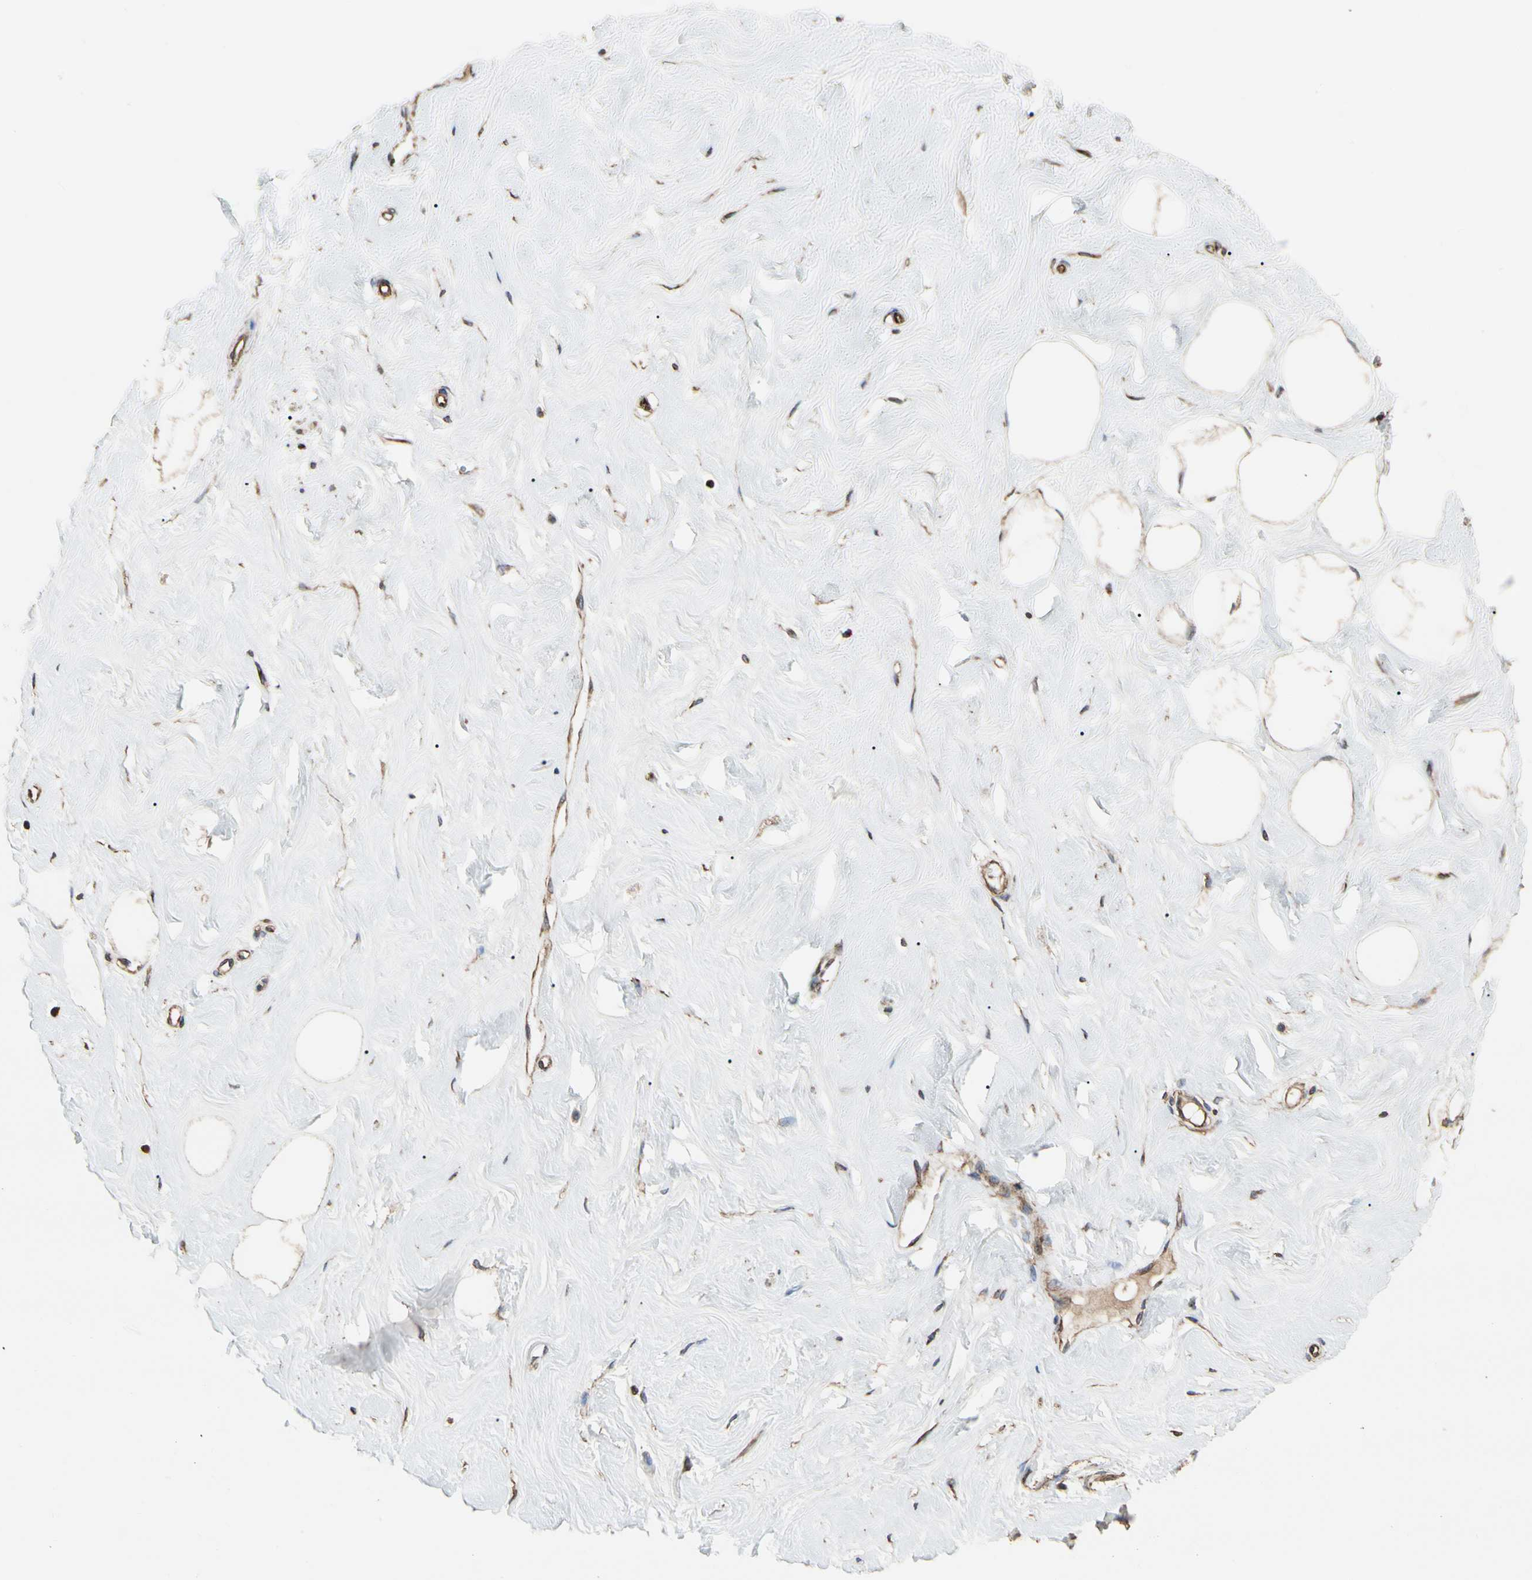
{"staining": {"intensity": "moderate", "quantity": ">75%", "location": "cytoplasmic/membranous"}, "tissue": "breast", "cell_type": "Adipocytes", "image_type": "normal", "snomed": [{"axis": "morphology", "description": "Normal tissue, NOS"}, {"axis": "topography", "description": "Breast"}], "caption": "Protein staining reveals moderate cytoplasmic/membranous expression in approximately >75% of adipocytes in normal breast. (DAB = brown stain, brightfield microscopy at high magnification).", "gene": "TUBA1A", "patient": {"sex": "female", "age": 23}}